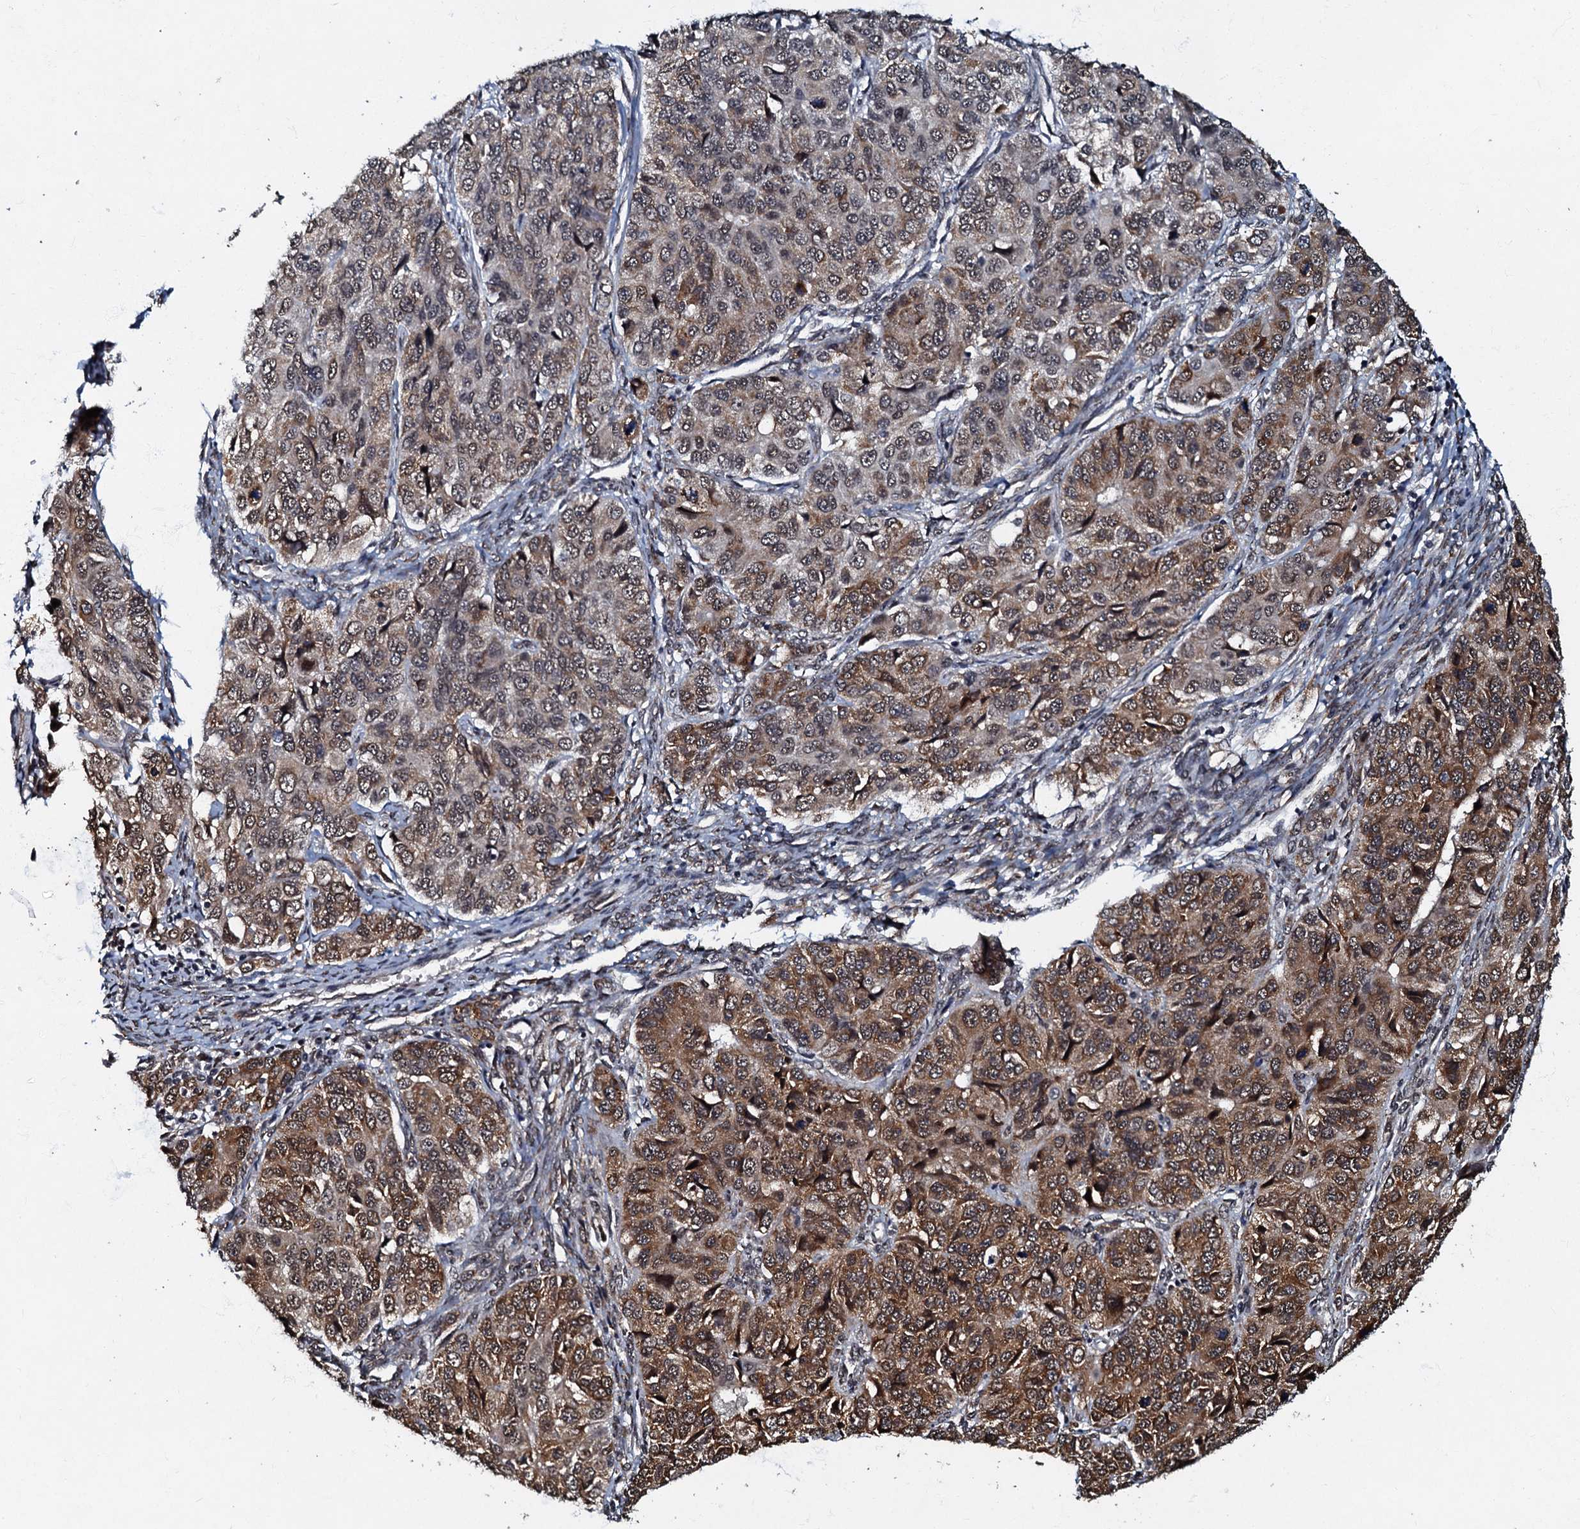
{"staining": {"intensity": "moderate", "quantity": ">75%", "location": "cytoplasmic/membranous,nuclear"}, "tissue": "ovarian cancer", "cell_type": "Tumor cells", "image_type": "cancer", "snomed": [{"axis": "morphology", "description": "Carcinoma, endometroid"}, {"axis": "topography", "description": "Ovary"}], "caption": "Immunohistochemistry (IHC) histopathology image of endometroid carcinoma (ovarian) stained for a protein (brown), which shows medium levels of moderate cytoplasmic/membranous and nuclear staining in approximately >75% of tumor cells.", "gene": "C18orf32", "patient": {"sex": "female", "age": 51}}